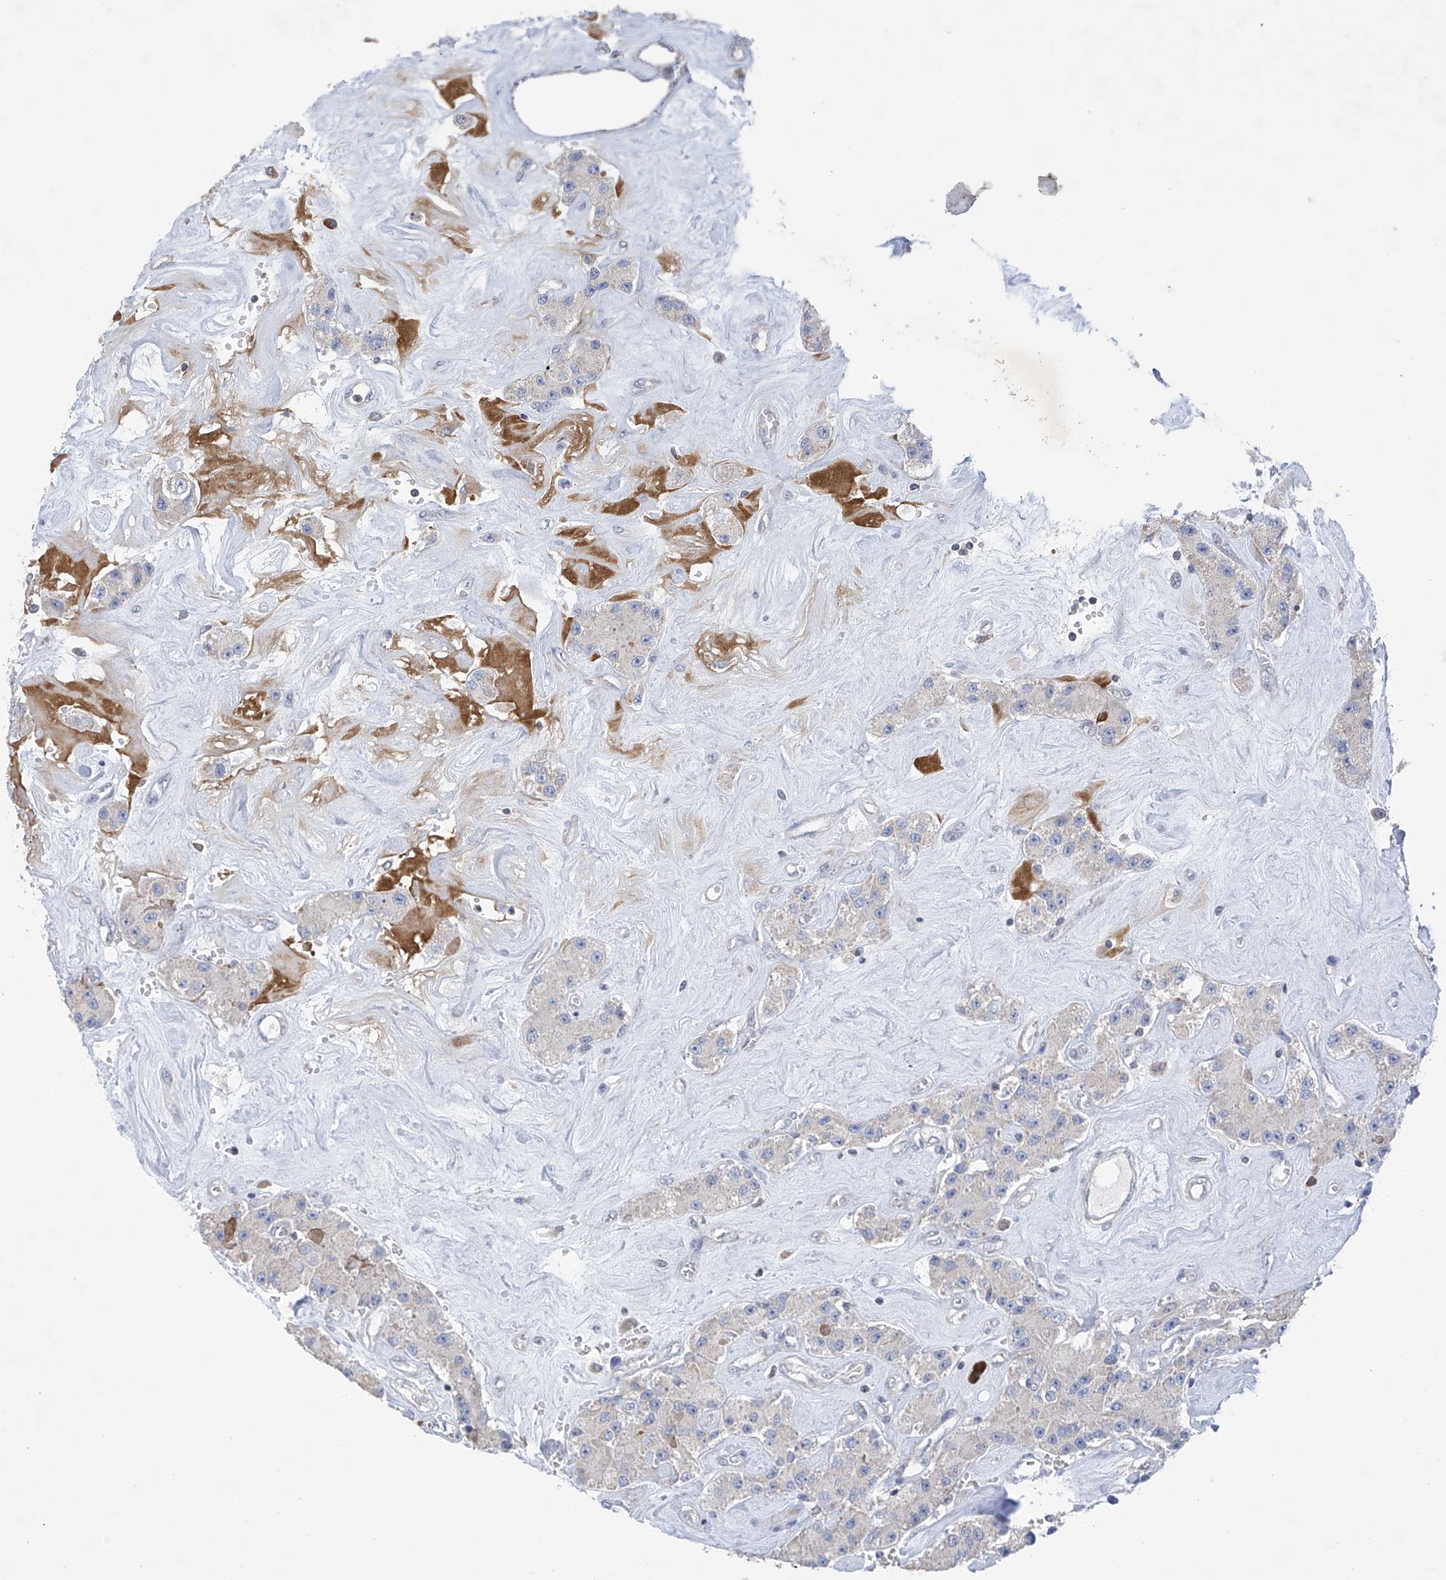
{"staining": {"intensity": "negative", "quantity": "none", "location": "none"}, "tissue": "carcinoid", "cell_type": "Tumor cells", "image_type": "cancer", "snomed": [{"axis": "morphology", "description": "Carcinoid, malignant, NOS"}, {"axis": "topography", "description": "Pancreas"}], "caption": "A histopathology image of carcinoid stained for a protein reveals no brown staining in tumor cells.", "gene": "SLCO4A1", "patient": {"sex": "male", "age": 41}}